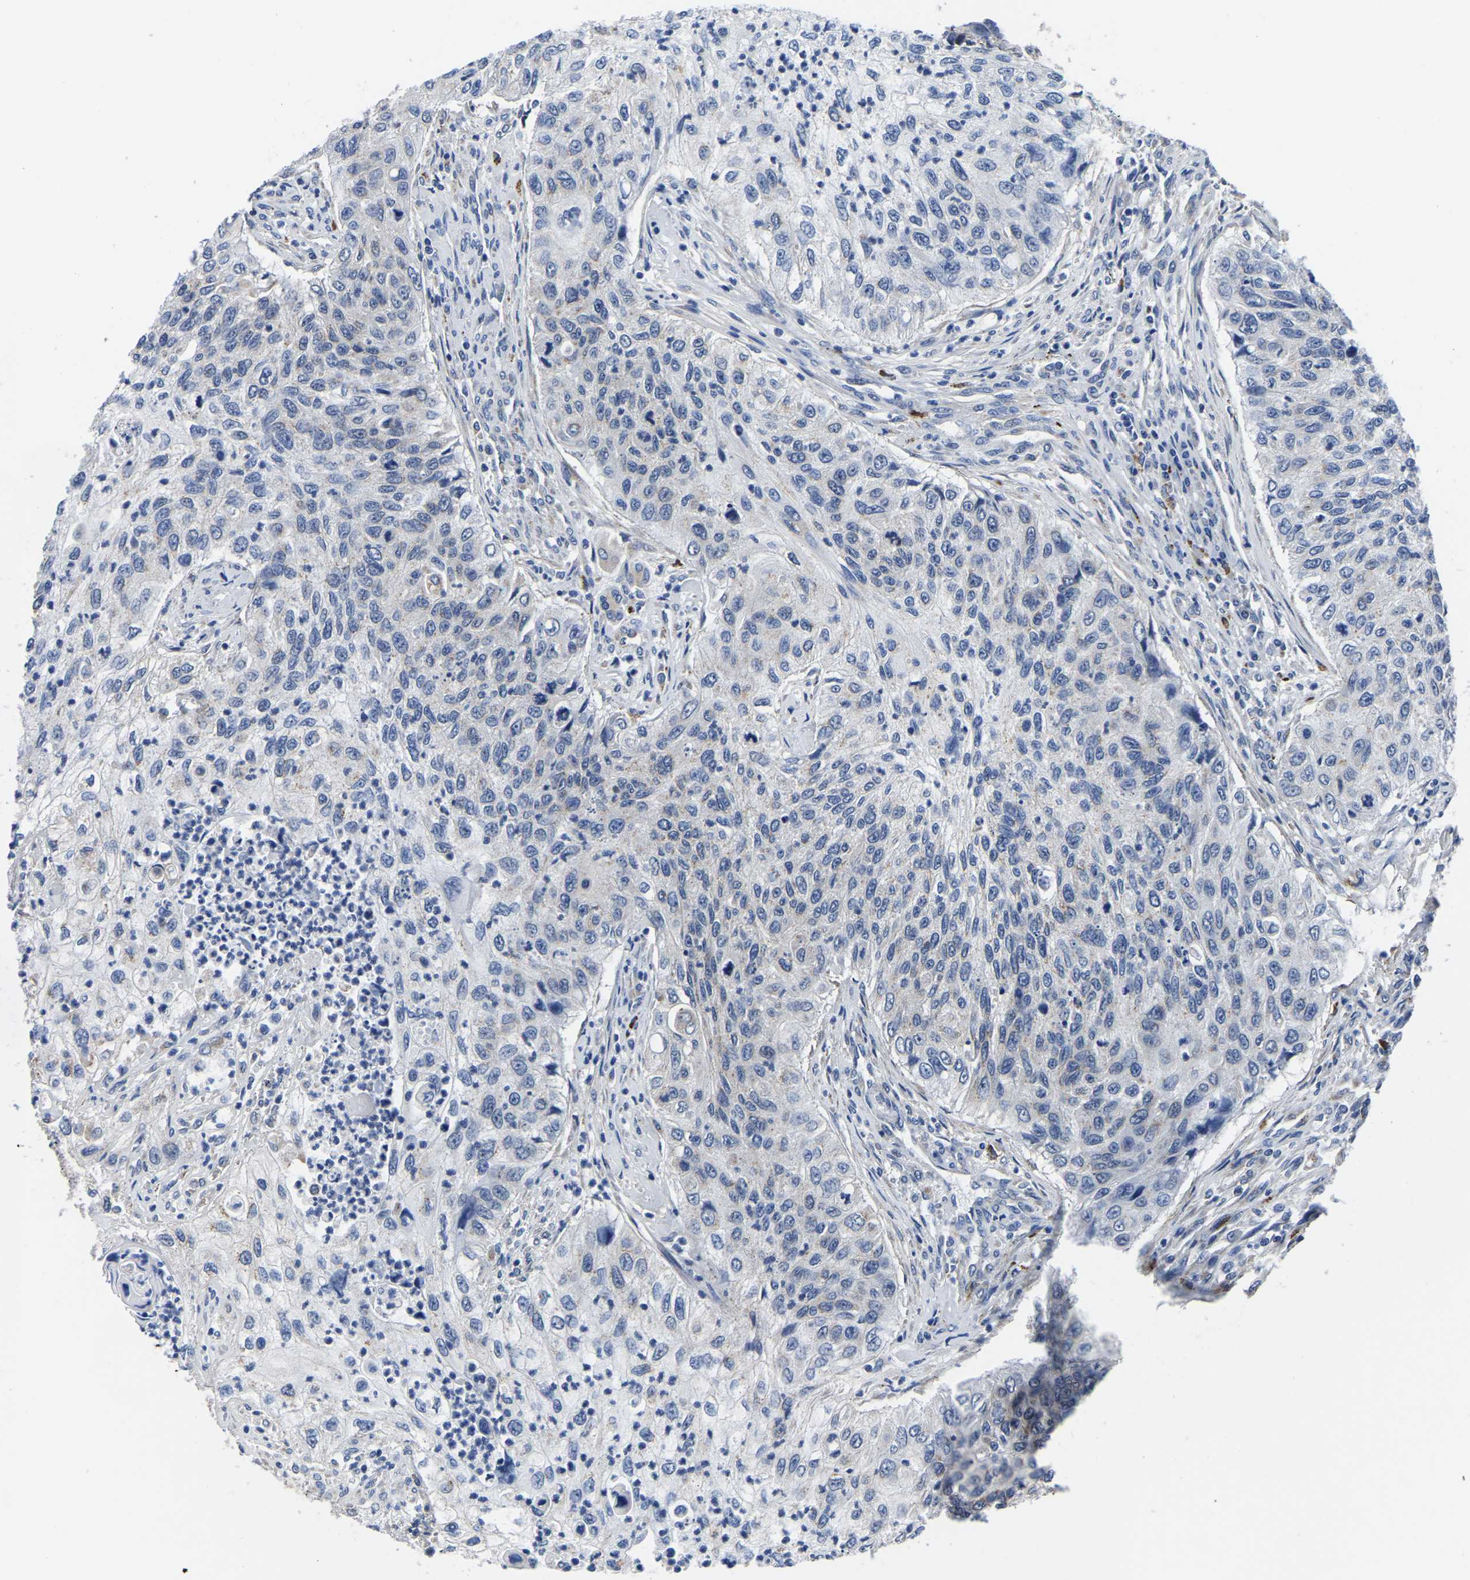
{"staining": {"intensity": "negative", "quantity": "none", "location": "none"}, "tissue": "urothelial cancer", "cell_type": "Tumor cells", "image_type": "cancer", "snomed": [{"axis": "morphology", "description": "Urothelial carcinoma, High grade"}, {"axis": "topography", "description": "Urinary bladder"}], "caption": "This is an immunohistochemistry (IHC) micrograph of human high-grade urothelial carcinoma. There is no positivity in tumor cells.", "gene": "PDLIM7", "patient": {"sex": "female", "age": 60}}